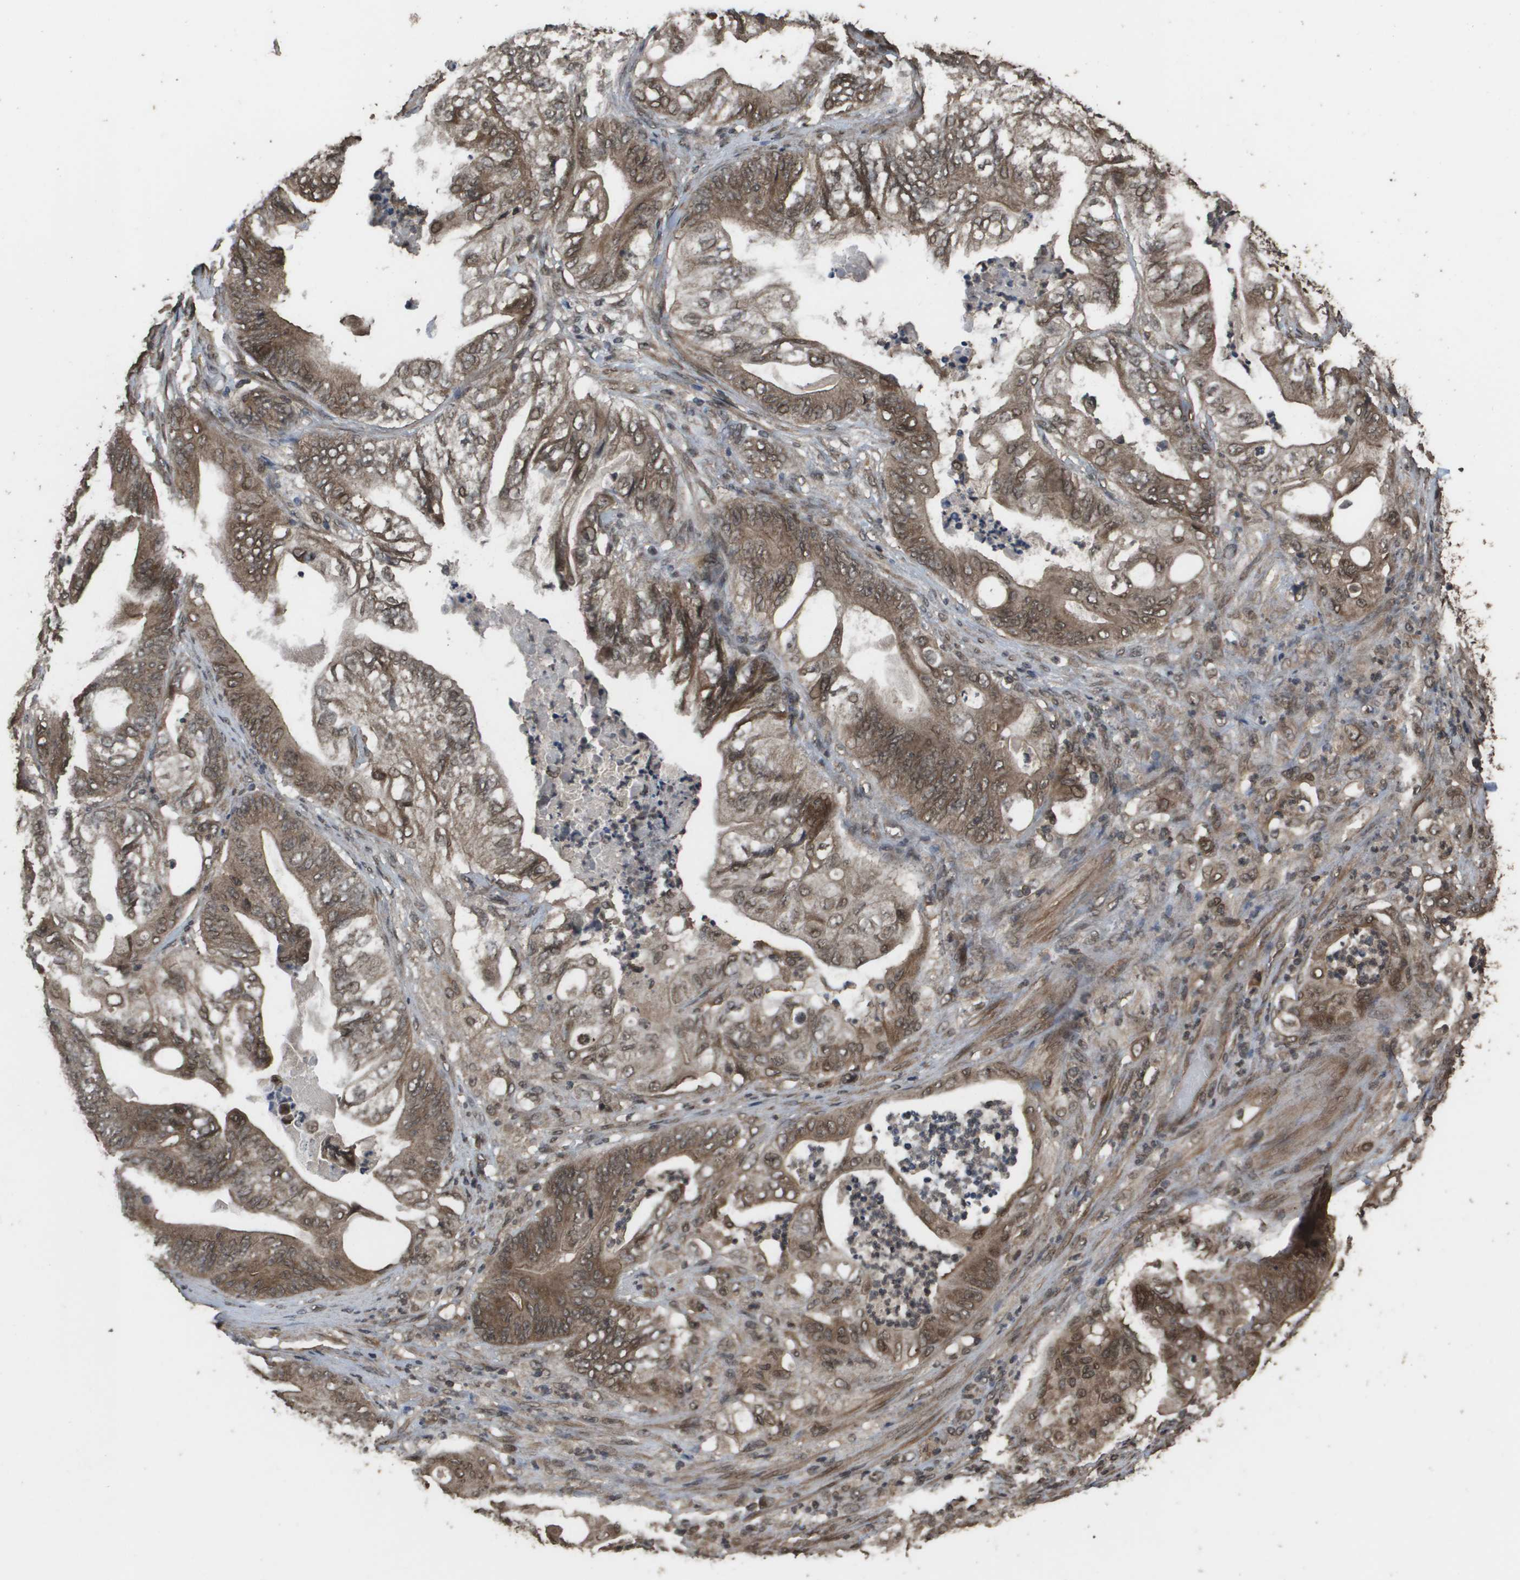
{"staining": {"intensity": "moderate", "quantity": ">75%", "location": "cytoplasmic/membranous"}, "tissue": "stomach cancer", "cell_type": "Tumor cells", "image_type": "cancer", "snomed": [{"axis": "morphology", "description": "Adenocarcinoma, NOS"}, {"axis": "topography", "description": "Stomach"}], "caption": "Stomach adenocarcinoma stained with DAB immunohistochemistry (IHC) shows medium levels of moderate cytoplasmic/membranous positivity in approximately >75% of tumor cells.", "gene": "AXIN2", "patient": {"sex": "female", "age": 73}}